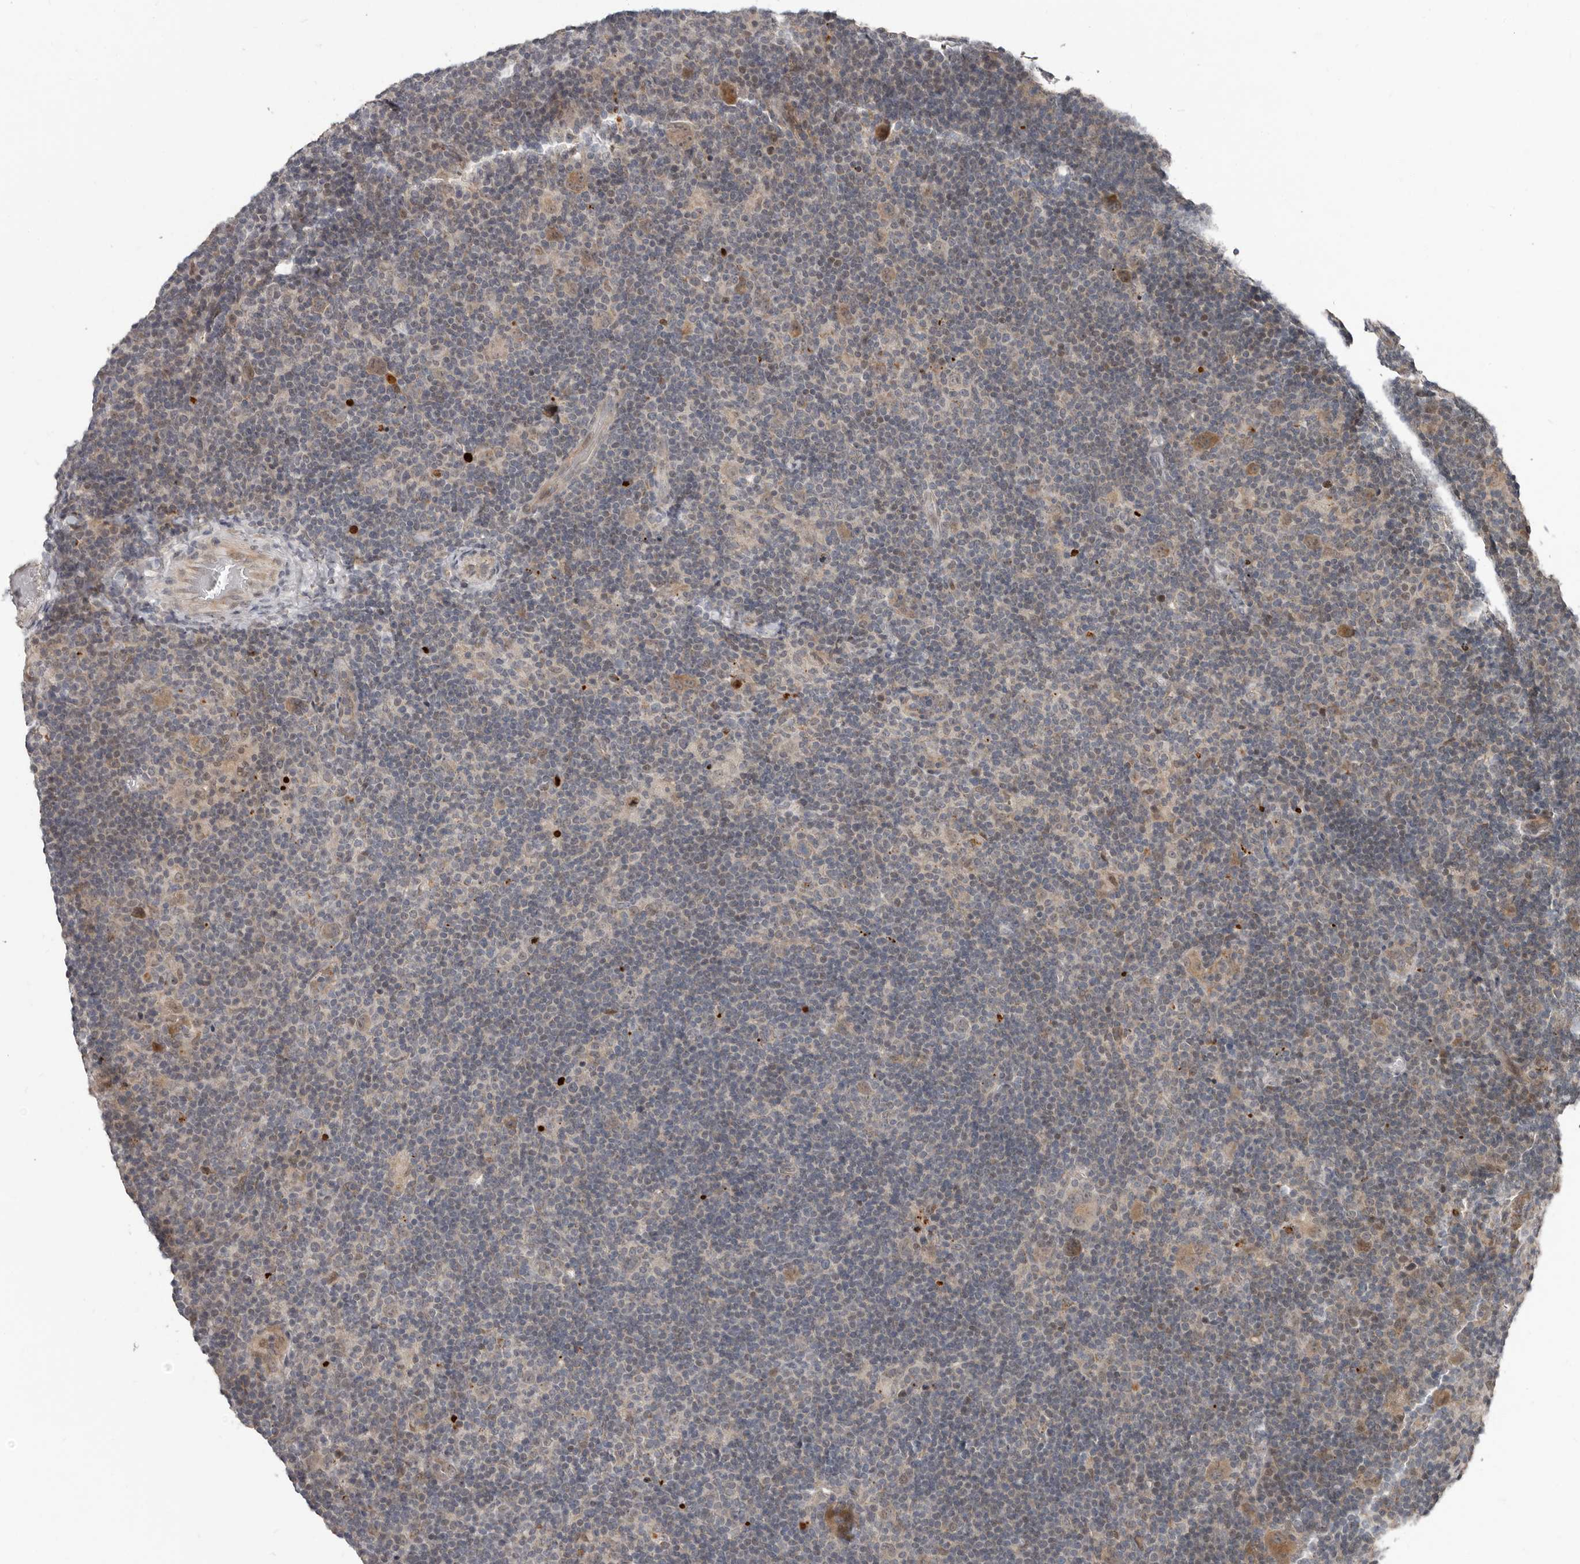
{"staining": {"intensity": "weak", "quantity": "25%-75%", "location": "cytoplasmic/membranous"}, "tissue": "lymphoma", "cell_type": "Tumor cells", "image_type": "cancer", "snomed": [{"axis": "morphology", "description": "Hodgkin's disease, NOS"}, {"axis": "topography", "description": "Lymph node"}], "caption": "Immunohistochemical staining of Hodgkin's disease reveals weak cytoplasmic/membranous protein expression in approximately 25%-75% of tumor cells. Immunohistochemistry stains the protein in brown and the nuclei are stained blue.", "gene": "APOL6", "patient": {"sex": "female", "age": 57}}